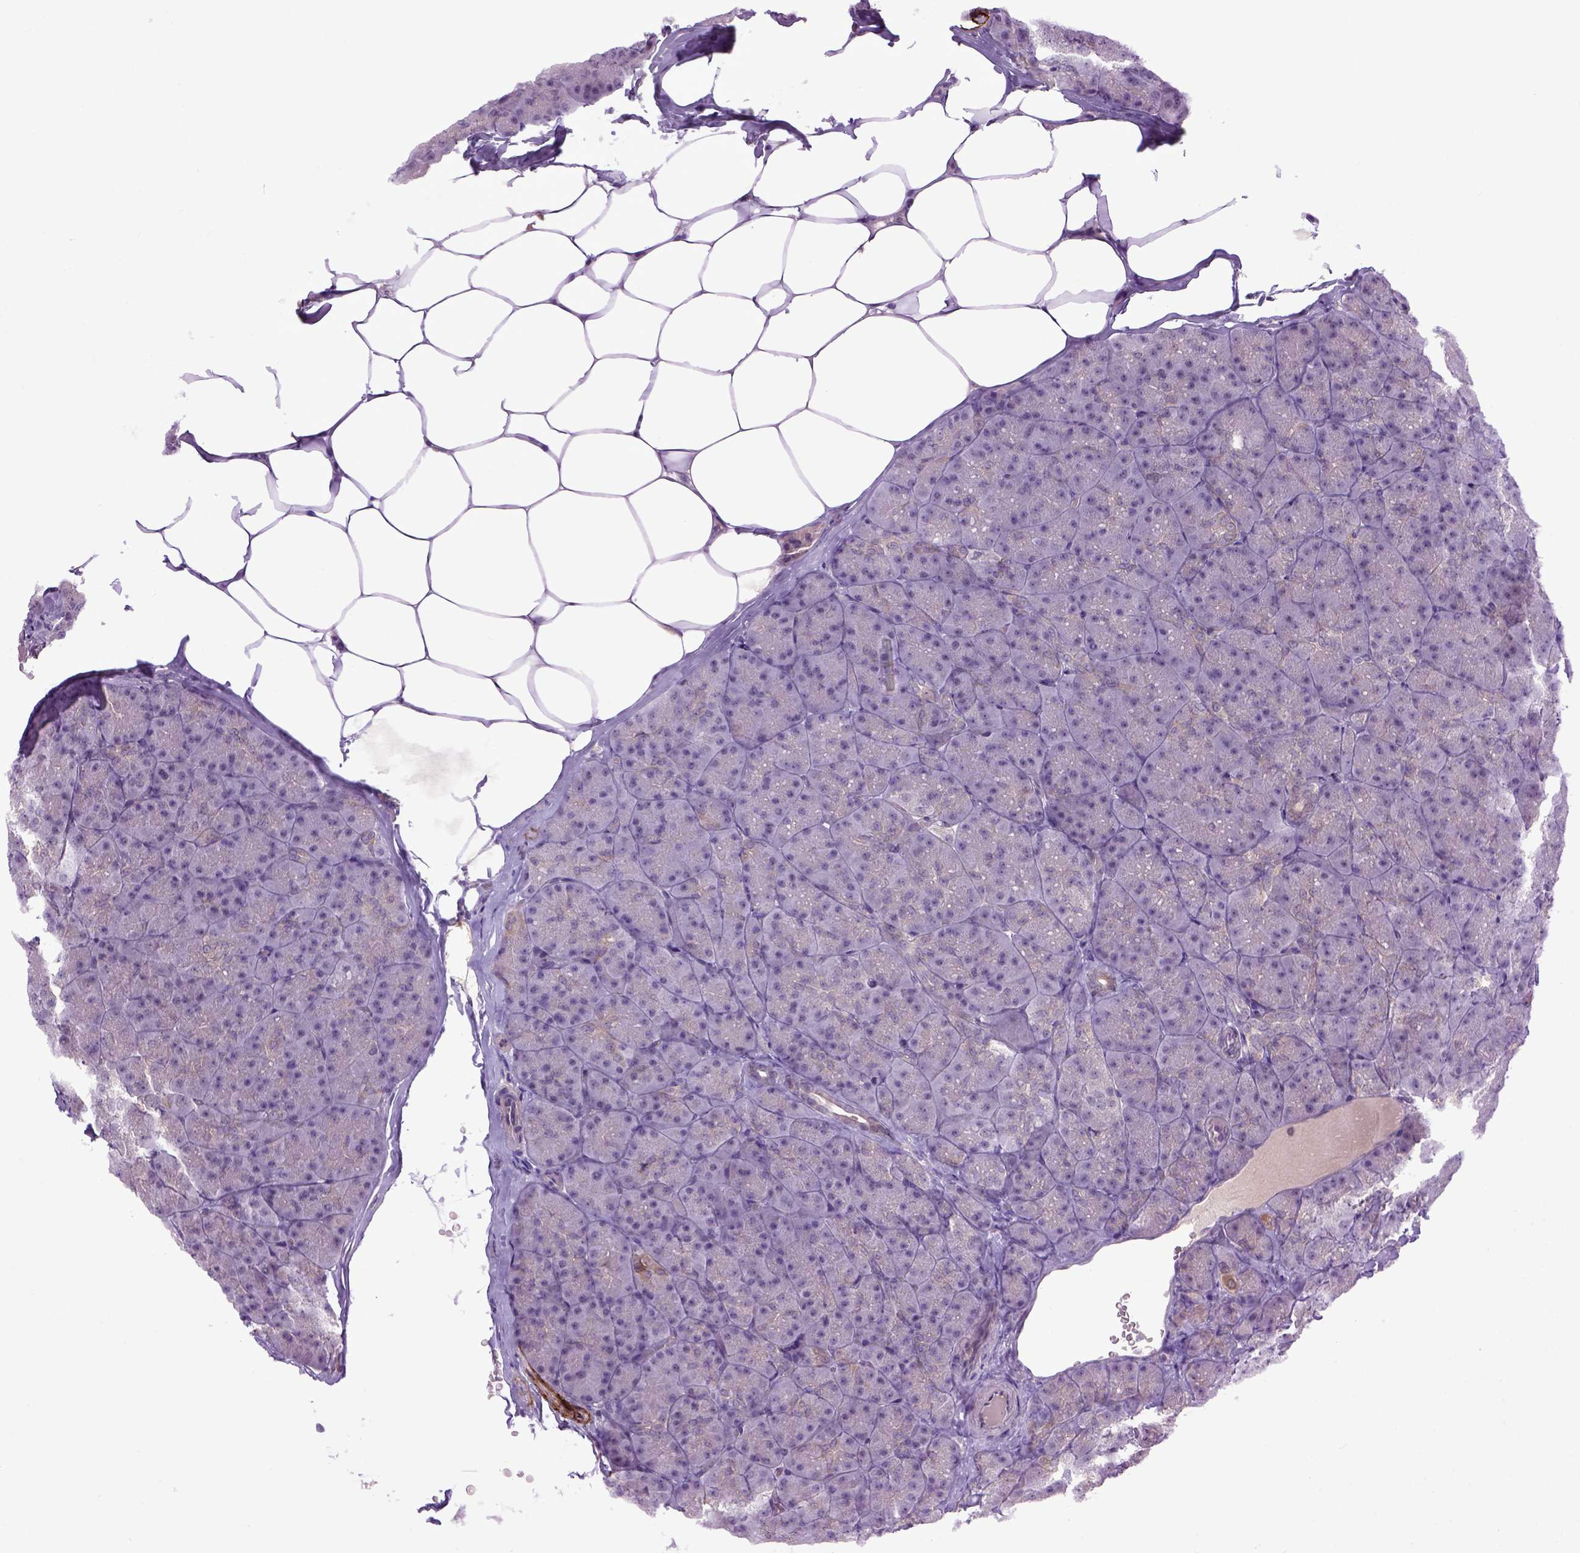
{"staining": {"intensity": "negative", "quantity": "none", "location": "none"}, "tissue": "pancreas", "cell_type": "Exocrine glandular cells", "image_type": "normal", "snomed": [{"axis": "morphology", "description": "Normal tissue, NOS"}, {"axis": "topography", "description": "Pancreas"}], "caption": "A high-resolution micrograph shows IHC staining of benign pancreas, which displays no significant positivity in exocrine glandular cells.", "gene": "EMILIN3", "patient": {"sex": "male", "age": 57}}